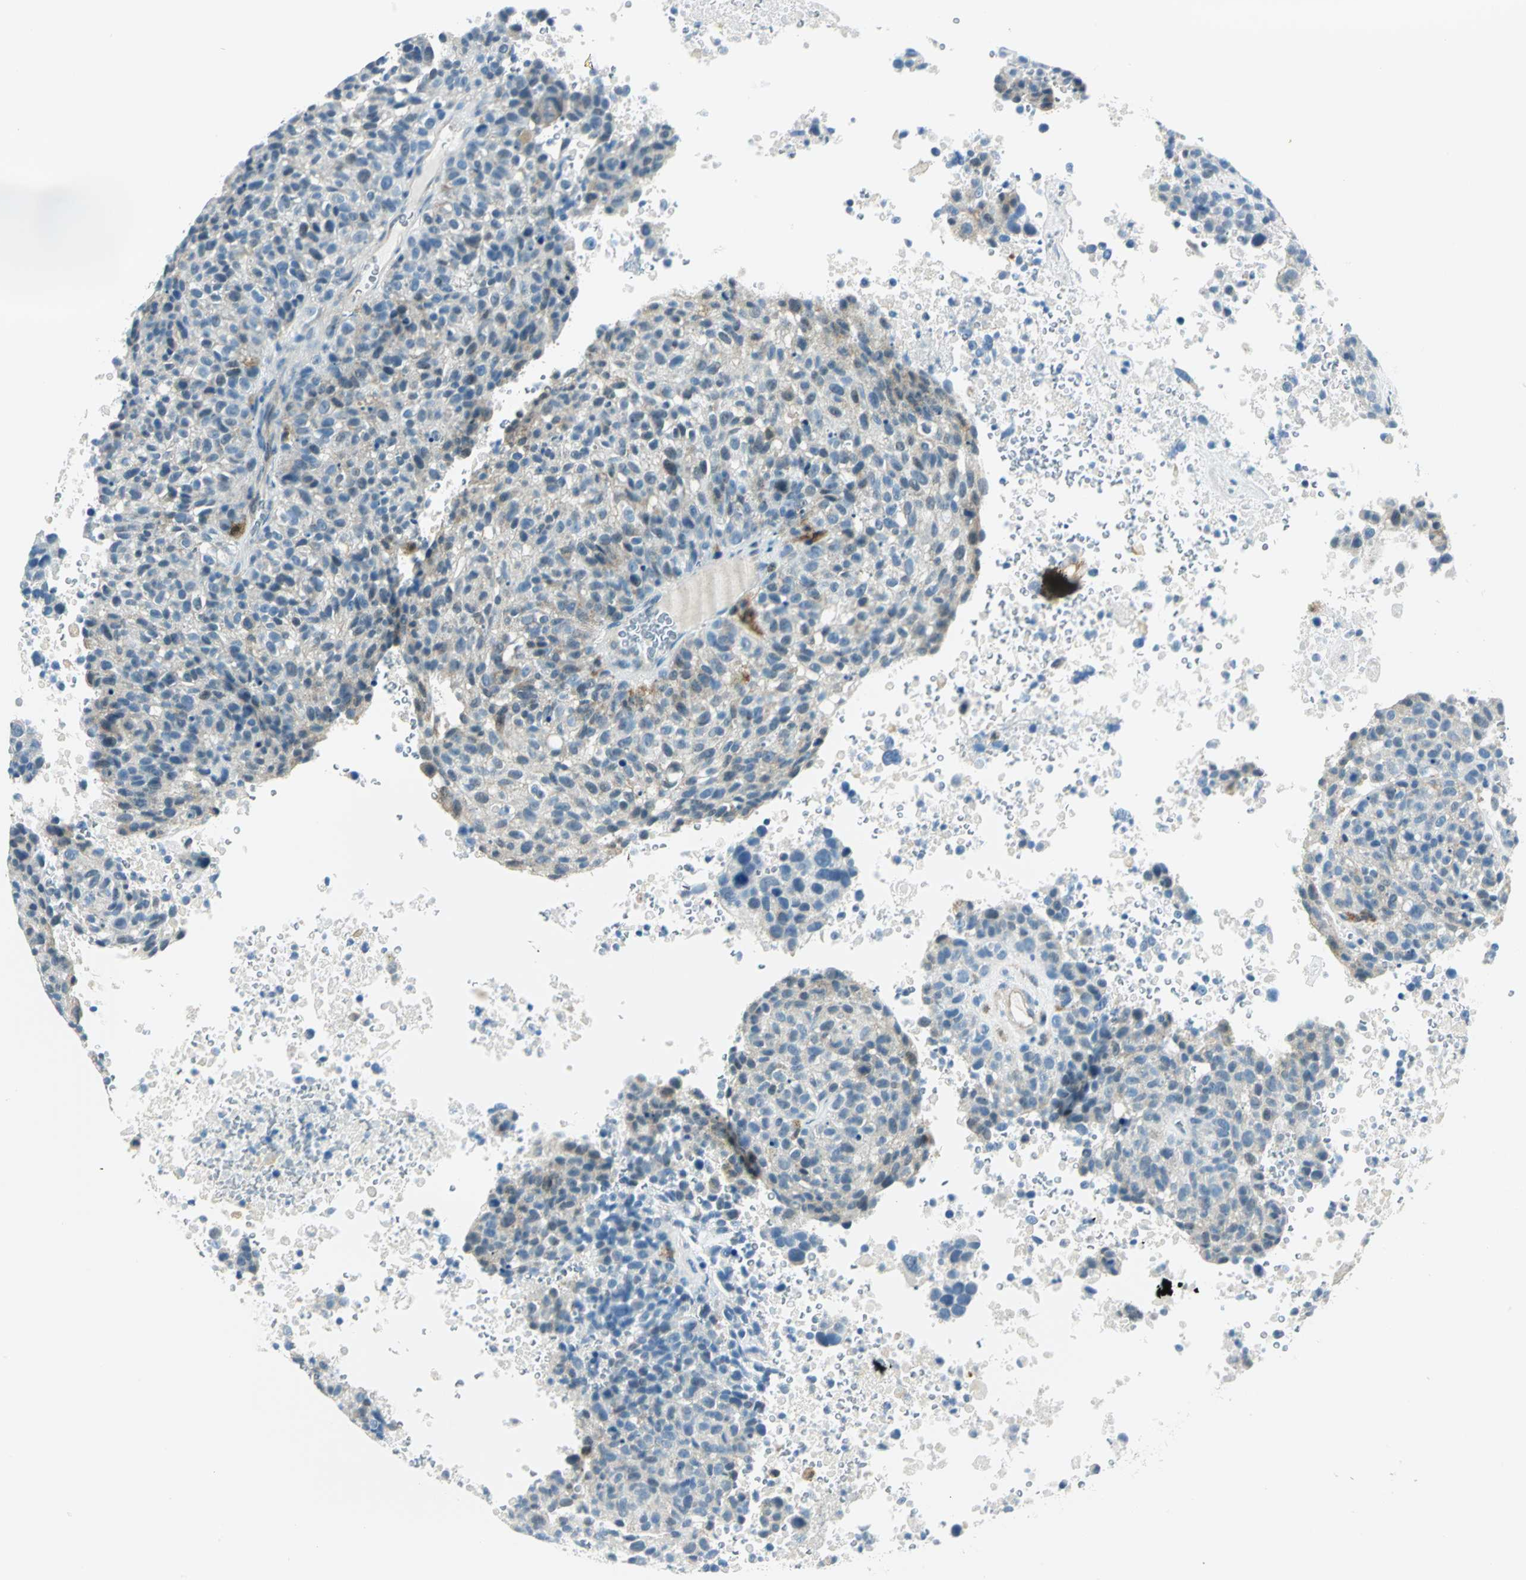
{"staining": {"intensity": "moderate", "quantity": "<25%", "location": "cytoplasmic/membranous"}, "tissue": "melanoma", "cell_type": "Tumor cells", "image_type": "cancer", "snomed": [{"axis": "morphology", "description": "Malignant melanoma, Metastatic site"}, {"axis": "topography", "description": "Cerebral cortex"}], "caption": "Protein staining by IHC exhibits moderate cytoplasmic/membranous expression in about <25% of tumor cells in melanoma.", "gene": "AKR1A1", "patient": {"sex": "female", "age": 52}}